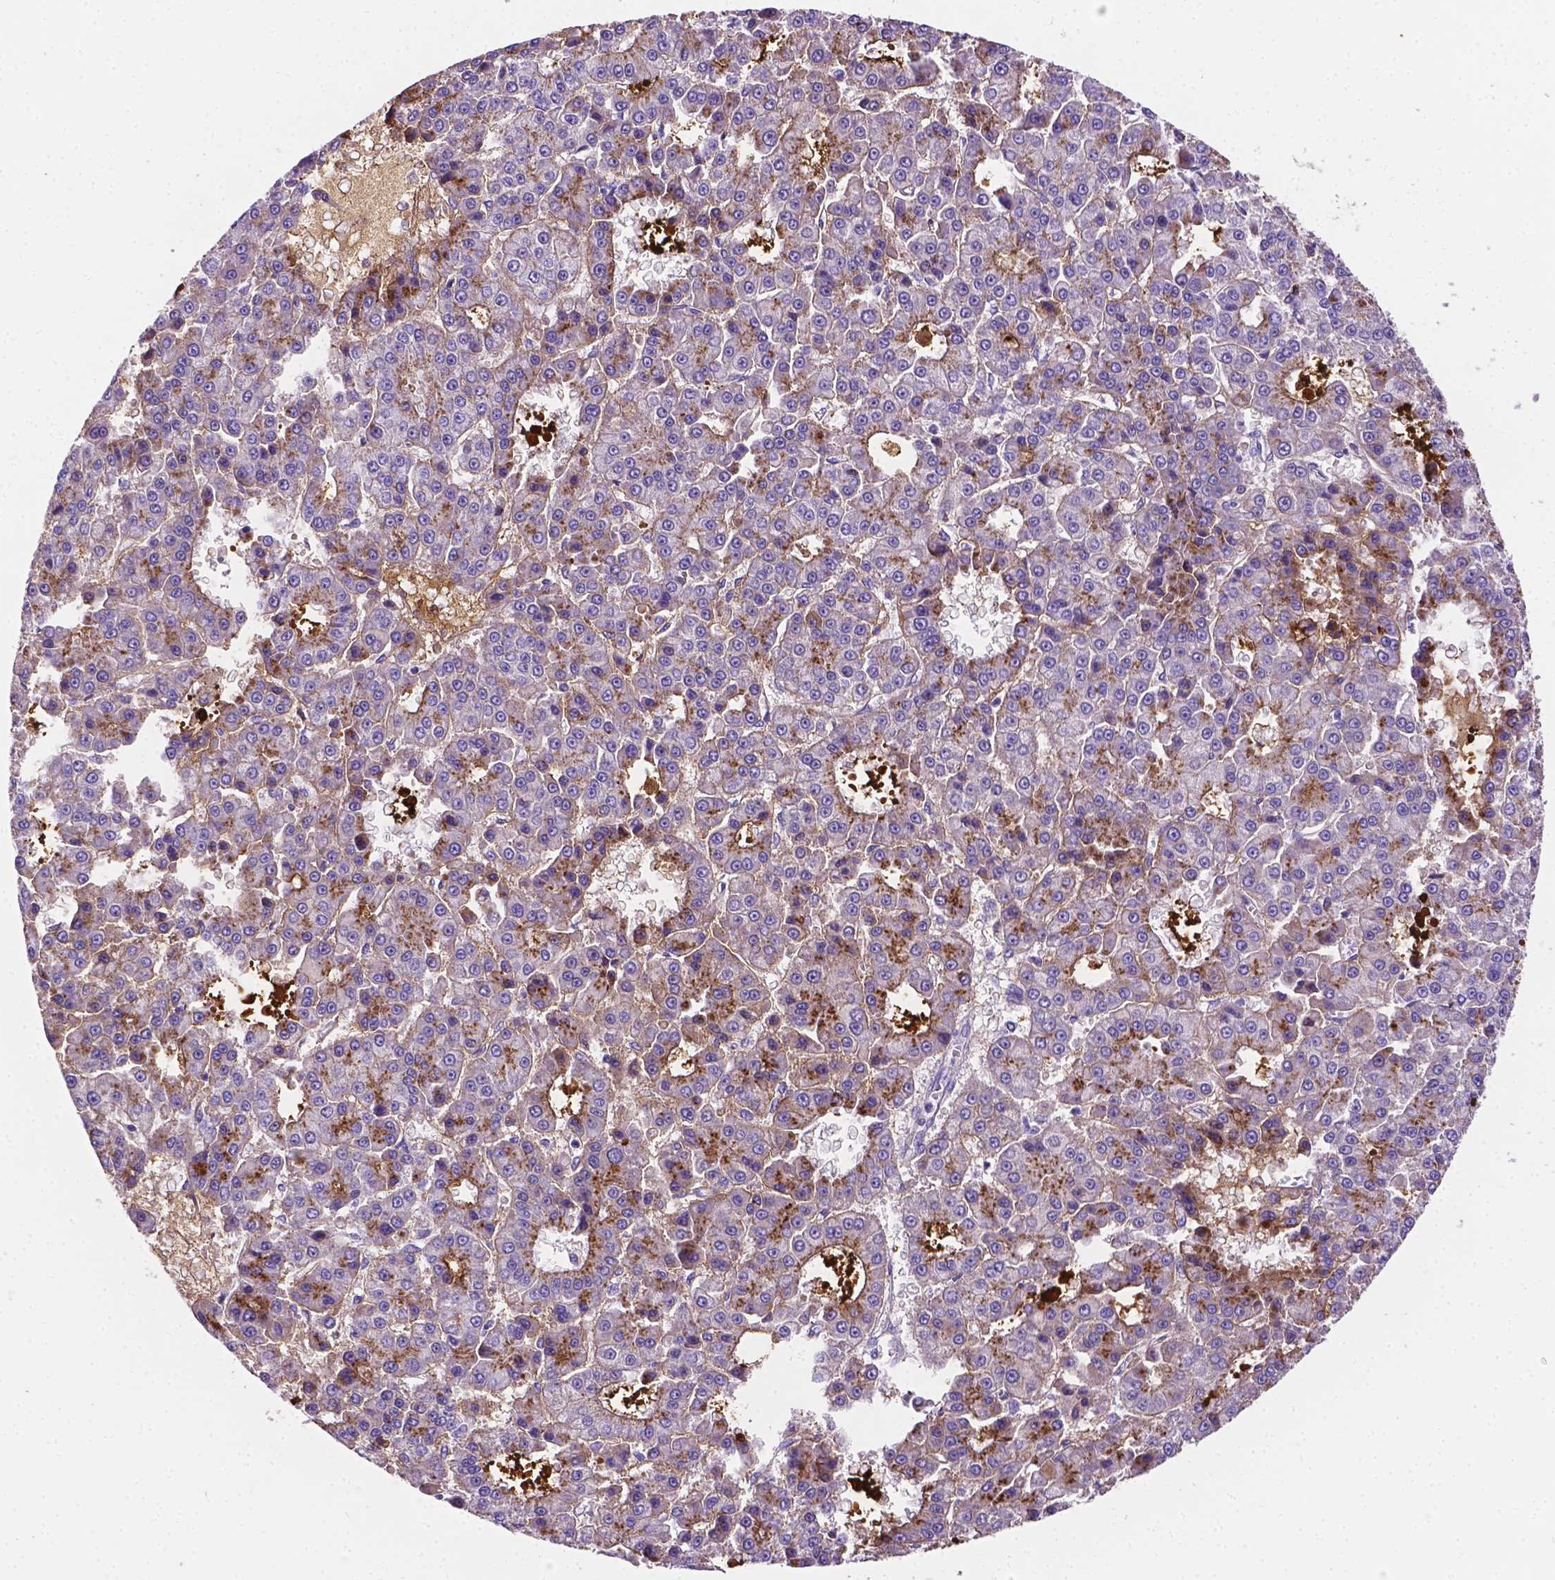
{"staining": {"intensity": "moderate", "quantity": "<25%", "location": "cytoplasmic/membranous"}, "tissue": "liver cancer", "cell_type": "Tumor cells", "image_type": "cancer", "snomed": [{"axis": "morphology", "description": "Carcinoma, Hepatocellular, NOS"}, {"axis": "topography", "description": "Liver"}], "caption": "Liver hepatocellular carcinoma stained for a protein (brown) demonstrates moderate cytoplasmic/membranous positive positivity in about <25% of tumor cells.", "gene": "APOE", "patient": {"sex": "male", "age": 70}}